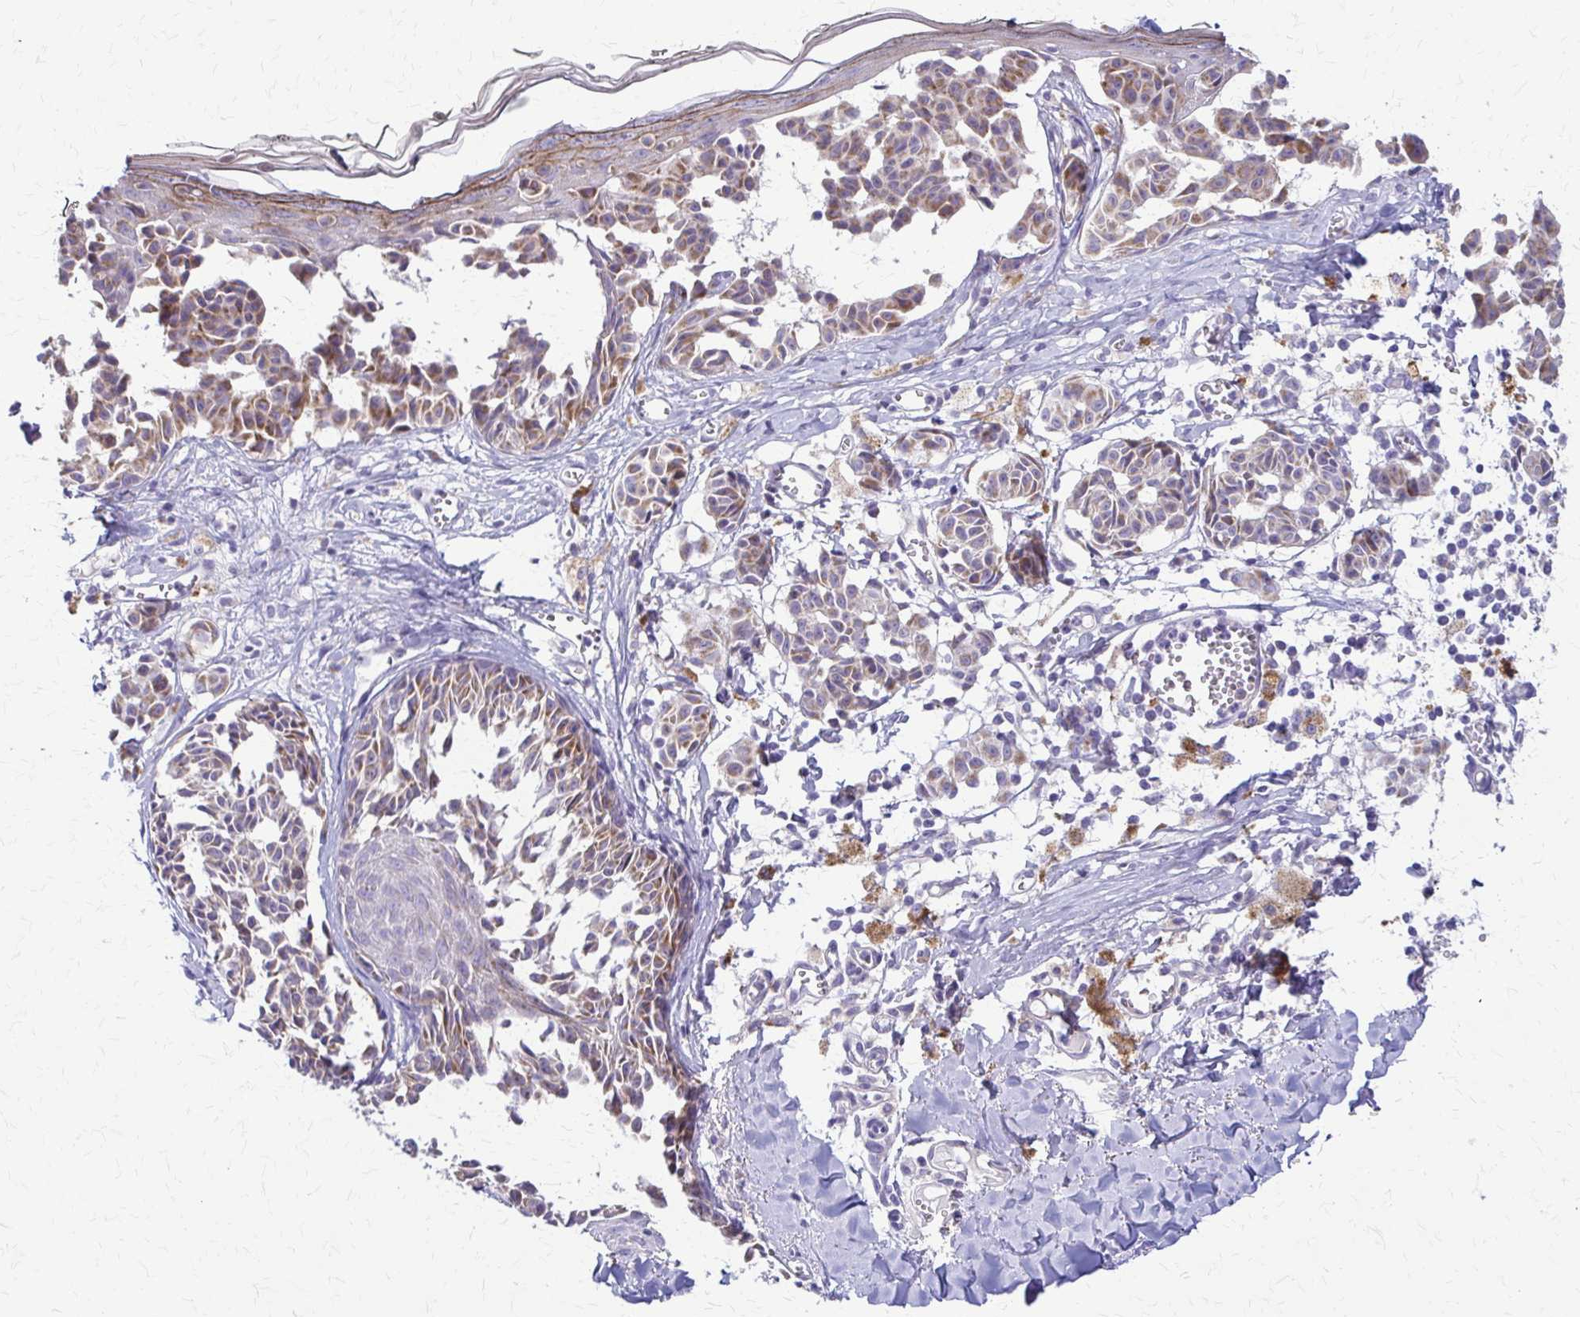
{"staining": {"intensity": "moderate", "quantity": "25%-75%", "location": "cytoplasmic/membranous"}, "tissue": "melanoma", "cell_type": "Tumor cells", "image_type": "cancer", "snomed": [{"axis": "morphology", "description": "Malignant melanoma, NOS"}, {"axis": "topography", "description": "Skin"}], "caption": "The micrograph reveals a brown stain indicating the presence of a protein in the cytoplasmic/membranous of tumor cells in malignant melanoma.", "gene": "SAMD13", "patient": {"sex": "female", "age": 43}}